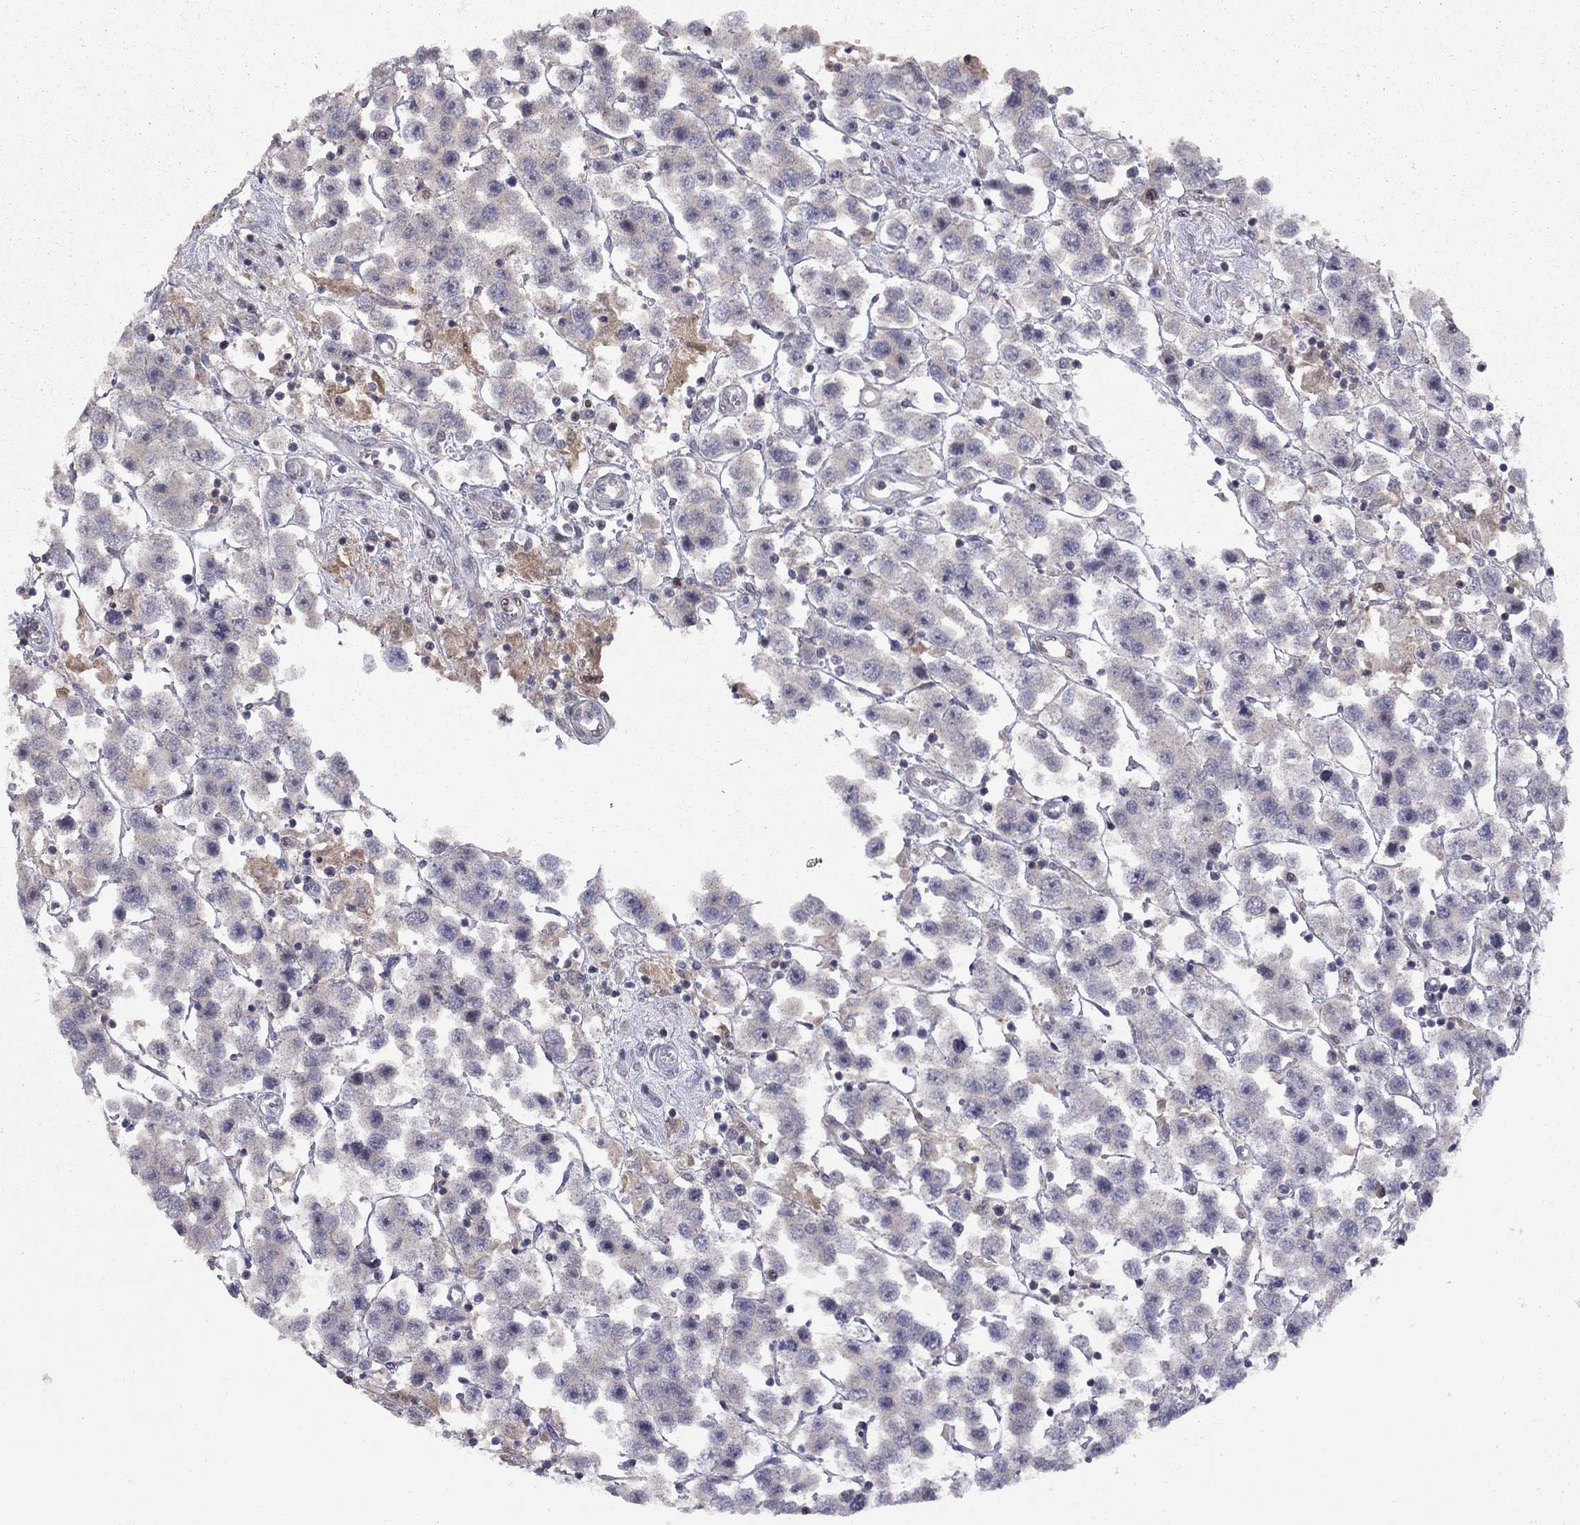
{"staining": {"intensity": "negative", "quantity": "none", "location": "none"}, "tissue": "testis cancer", "cell_type": "Tumor cells", "image_type": "cancer", "snomed": [{"axis": "morphology", "description": "Seminoma, NOS"}, {"axis": "topography", "description": "Testis"}], "caption": "Immunohistochemistry (IHC) micrograph of neoplastic tissue: human seminoma (testis) stained with DAB reveals no significant protein positivity in tumor cells.", "gene": "DUSP7", "patient": {"sex": "male", "age": 45}}